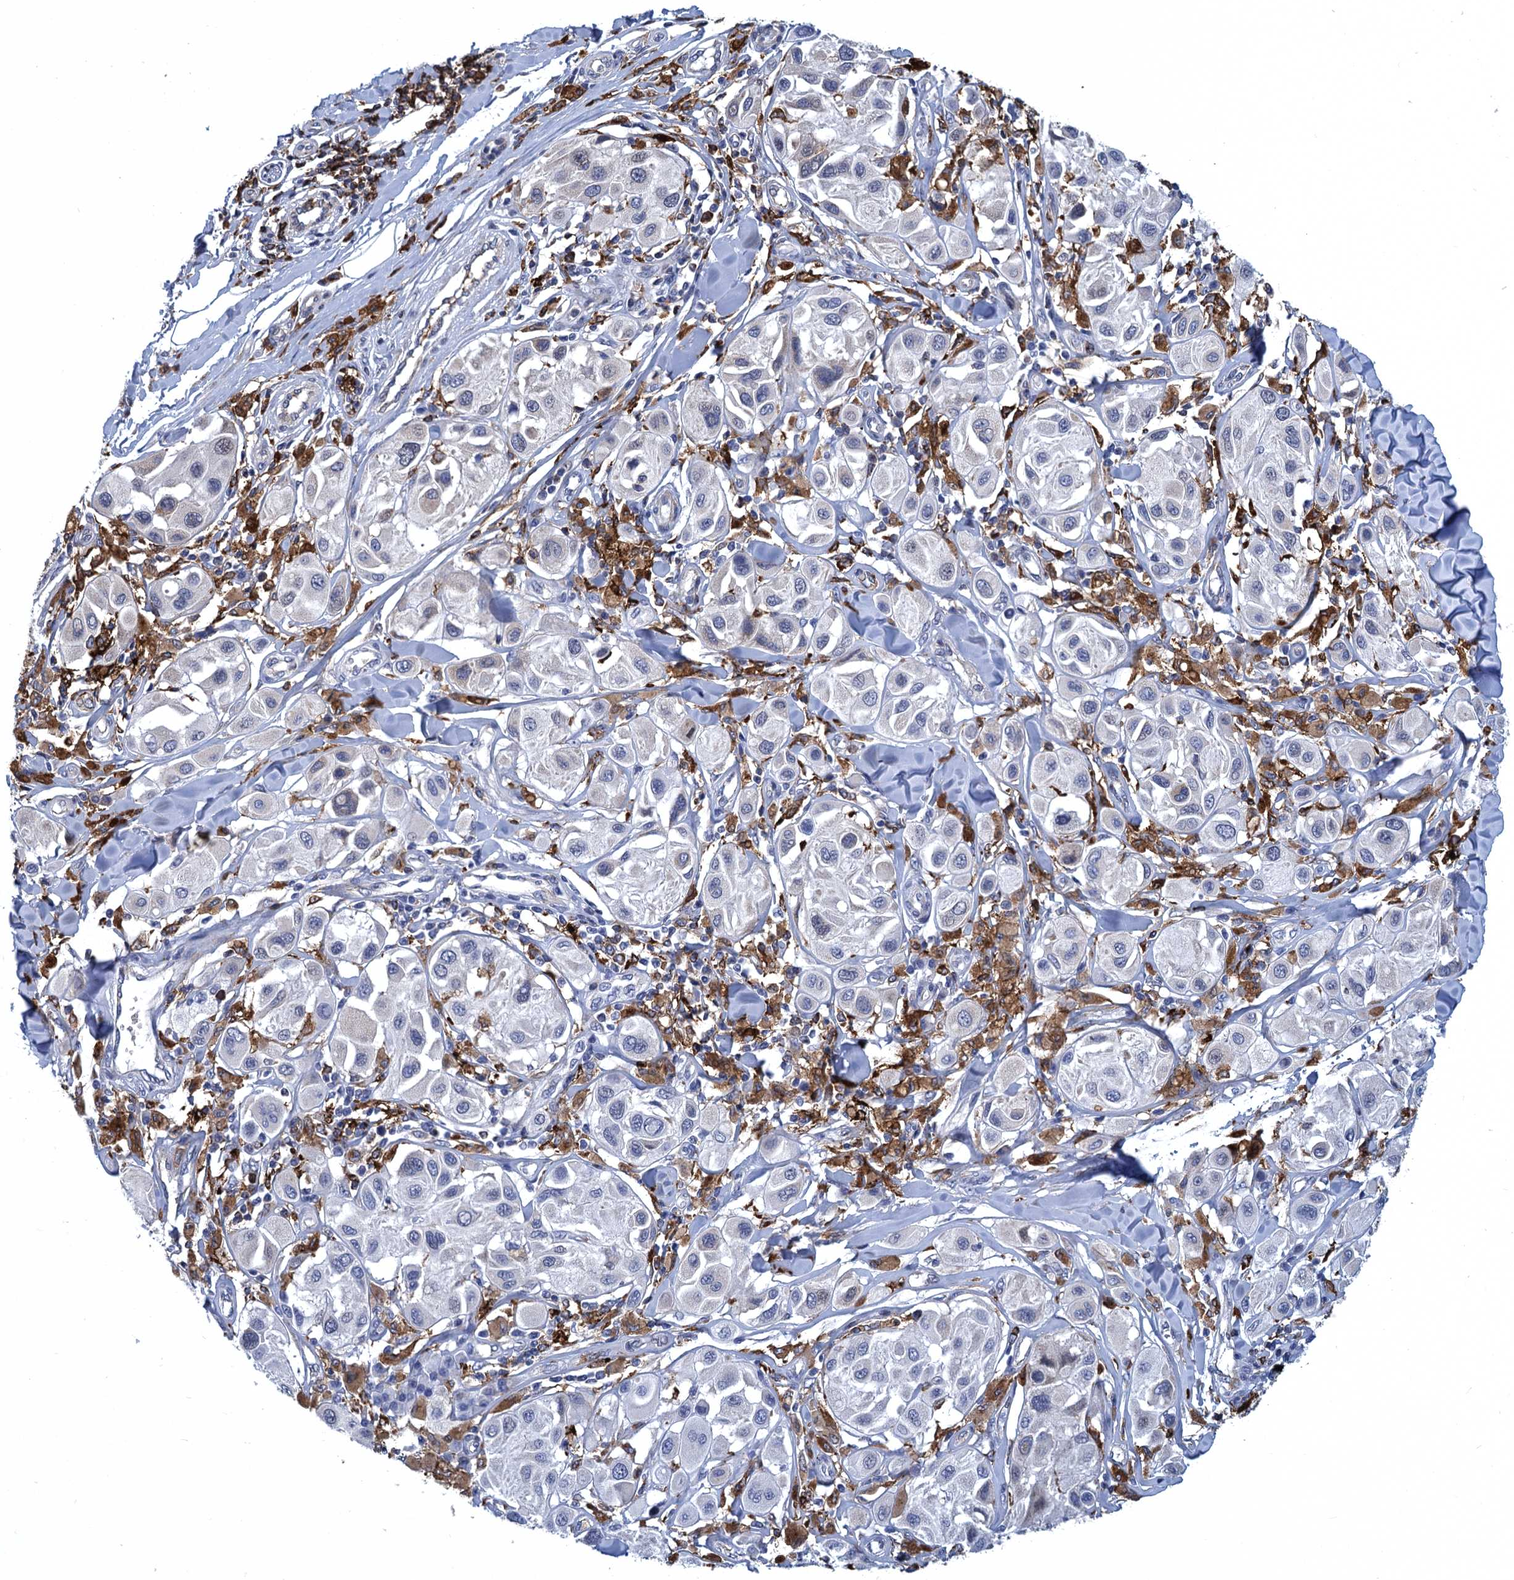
{"staining": {"intensity": "negative", "quantity": "none", "location": "none"}, "tissue": "melanoma", "cell_type": "Tumor cells", "image_type": "cancer", "snomed": [{"axis": "morphology", "description": "Malignant melanoma, Metastatic site"}, {"axis": "topography", "description": "Skin"}], "caption": "Immunohistochemical staining of malignant melanoma (metastatic site) displays no significant staining in tumor cells.", "gene": "DNHD1", "patient": {"sex": "male", "age": 41}}